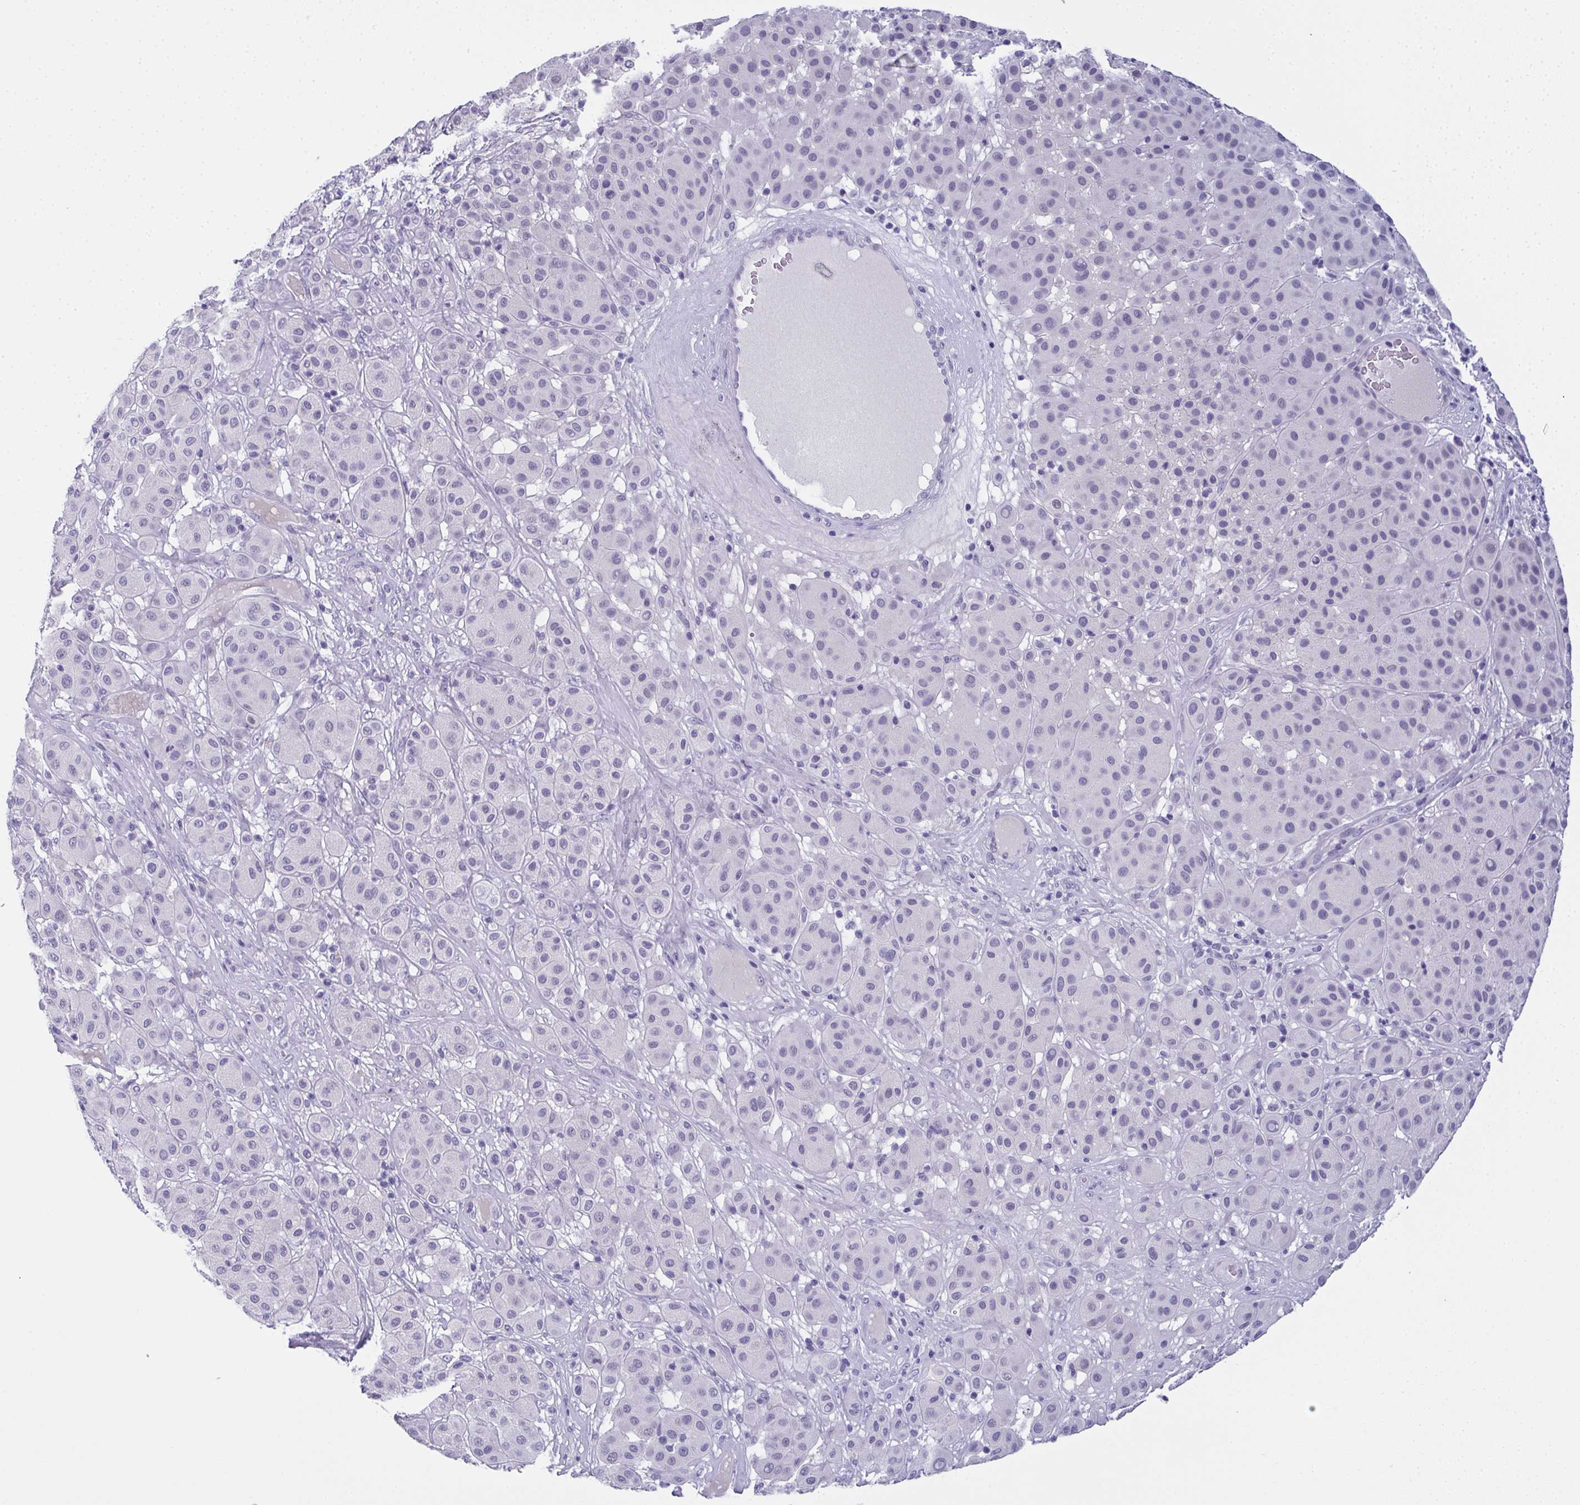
{"staining": {"intensity": "negative", "quantity": "none", "location": "none"}, "tissue": "melanoma", "cell_type": "Tumor cells", "image_type": "cancer", "snomed": [{"axis": "morphology", "description": "Malignant melanoma, Metastatic site"}, {"axis": "topography", "description": "Smooth muscle"}], "caption": "Protein analysis of malignant melanoma (metastatic site) demonstrates no significant positivity in tumor cells.", "gene": "SLC36A2", "patient": {"sex": "male", "age": 41}}